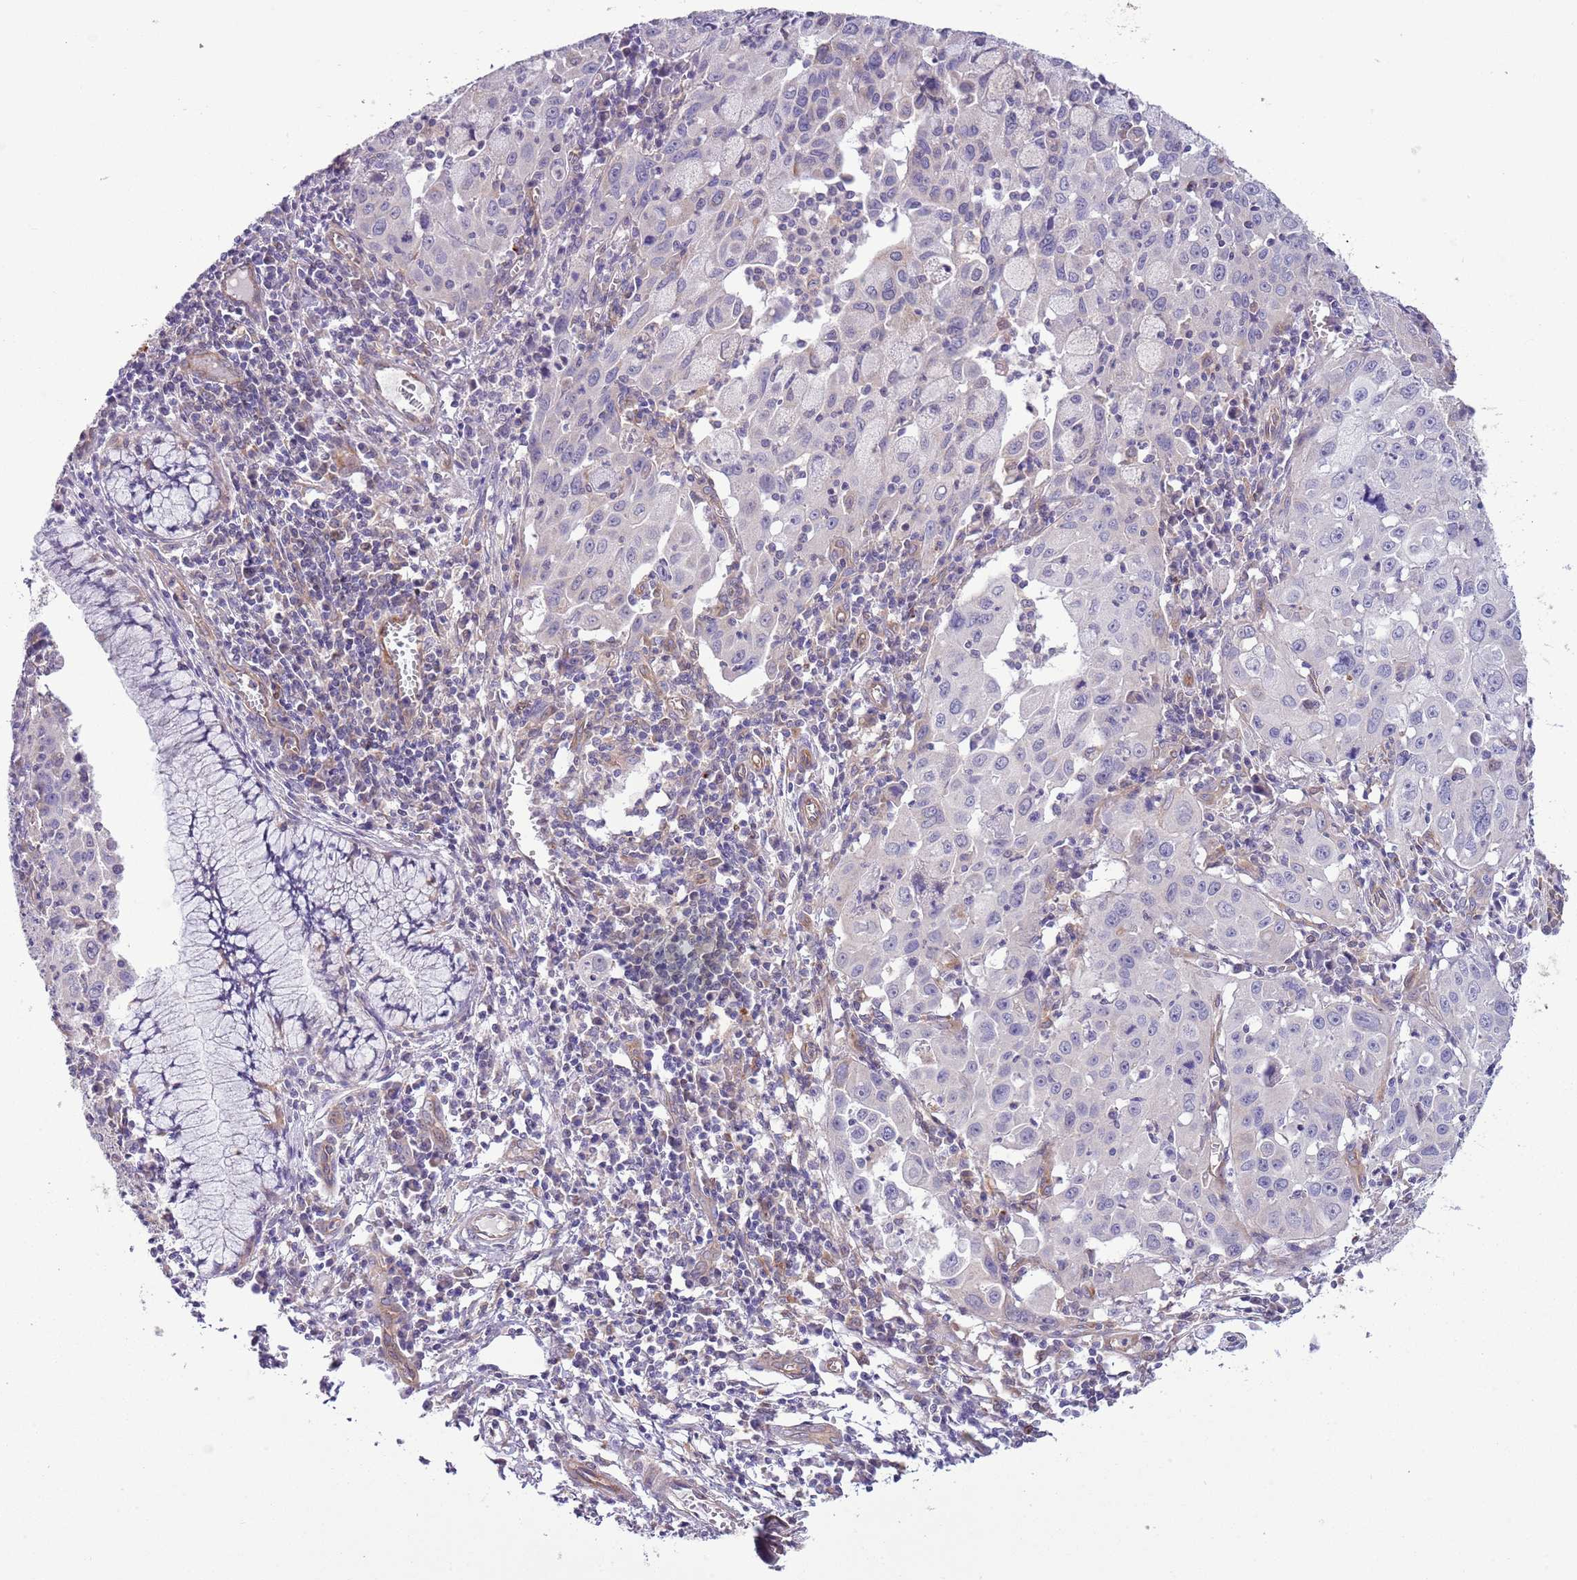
{"staining": {"intensity": "negative", "quantity": "none", "location": "none"}, "tissue": "cervical cancer", "cell_type": "Tumor cells", "image_type": "cancer", "snomed": [{"axis": "morphology", "description": "Squamous cell carcinoma, NOS"}, {"axis": "topography", "description": "Cervix"}], "caption": "DAB immunohistochemical staining of cervical cancer displays no significant expression in tumor cells.", "gene": "LPIN2", "patient": {"sex": "female", "age": 42}}